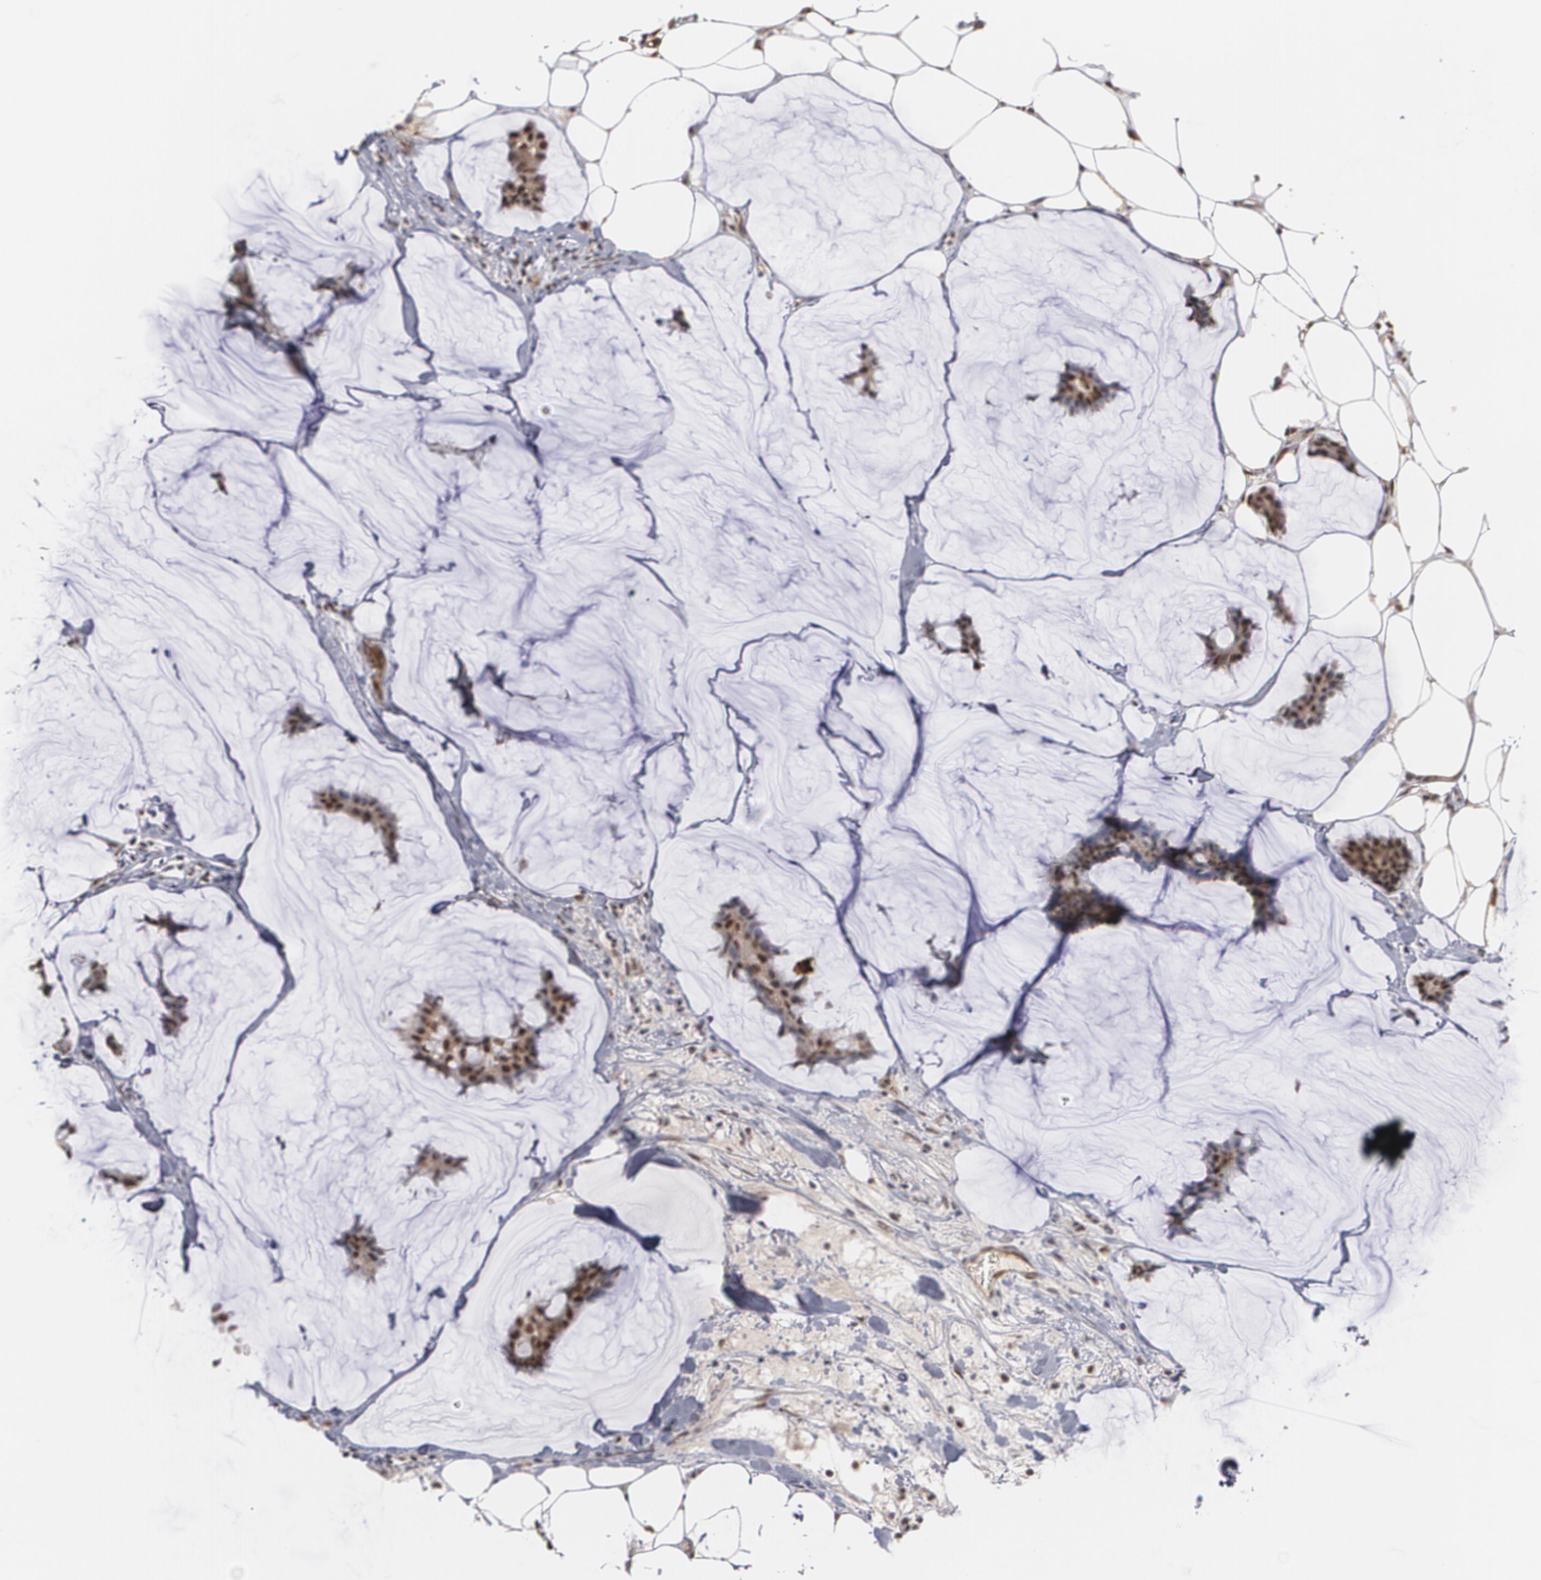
{"staining": {"intensity": "moderate", "quantity": ">75%", "location": "nuclear"}, "tissue": "breast cancer", "cell_type": "Tumor cells", "image_type": "cancer", "snomed": [{"axis": "morphology", "description": "Duct carcinoma"}, {"axis": "topography", "description": "Breast"}], "caption": "Tumor cells display medium levels of moderate nuclear expression in approximately >75% of cells in invasive ductal carcinoma (breast).", "gene": "ZNF75A", "patient": {"sex": "female", "age": 93}}